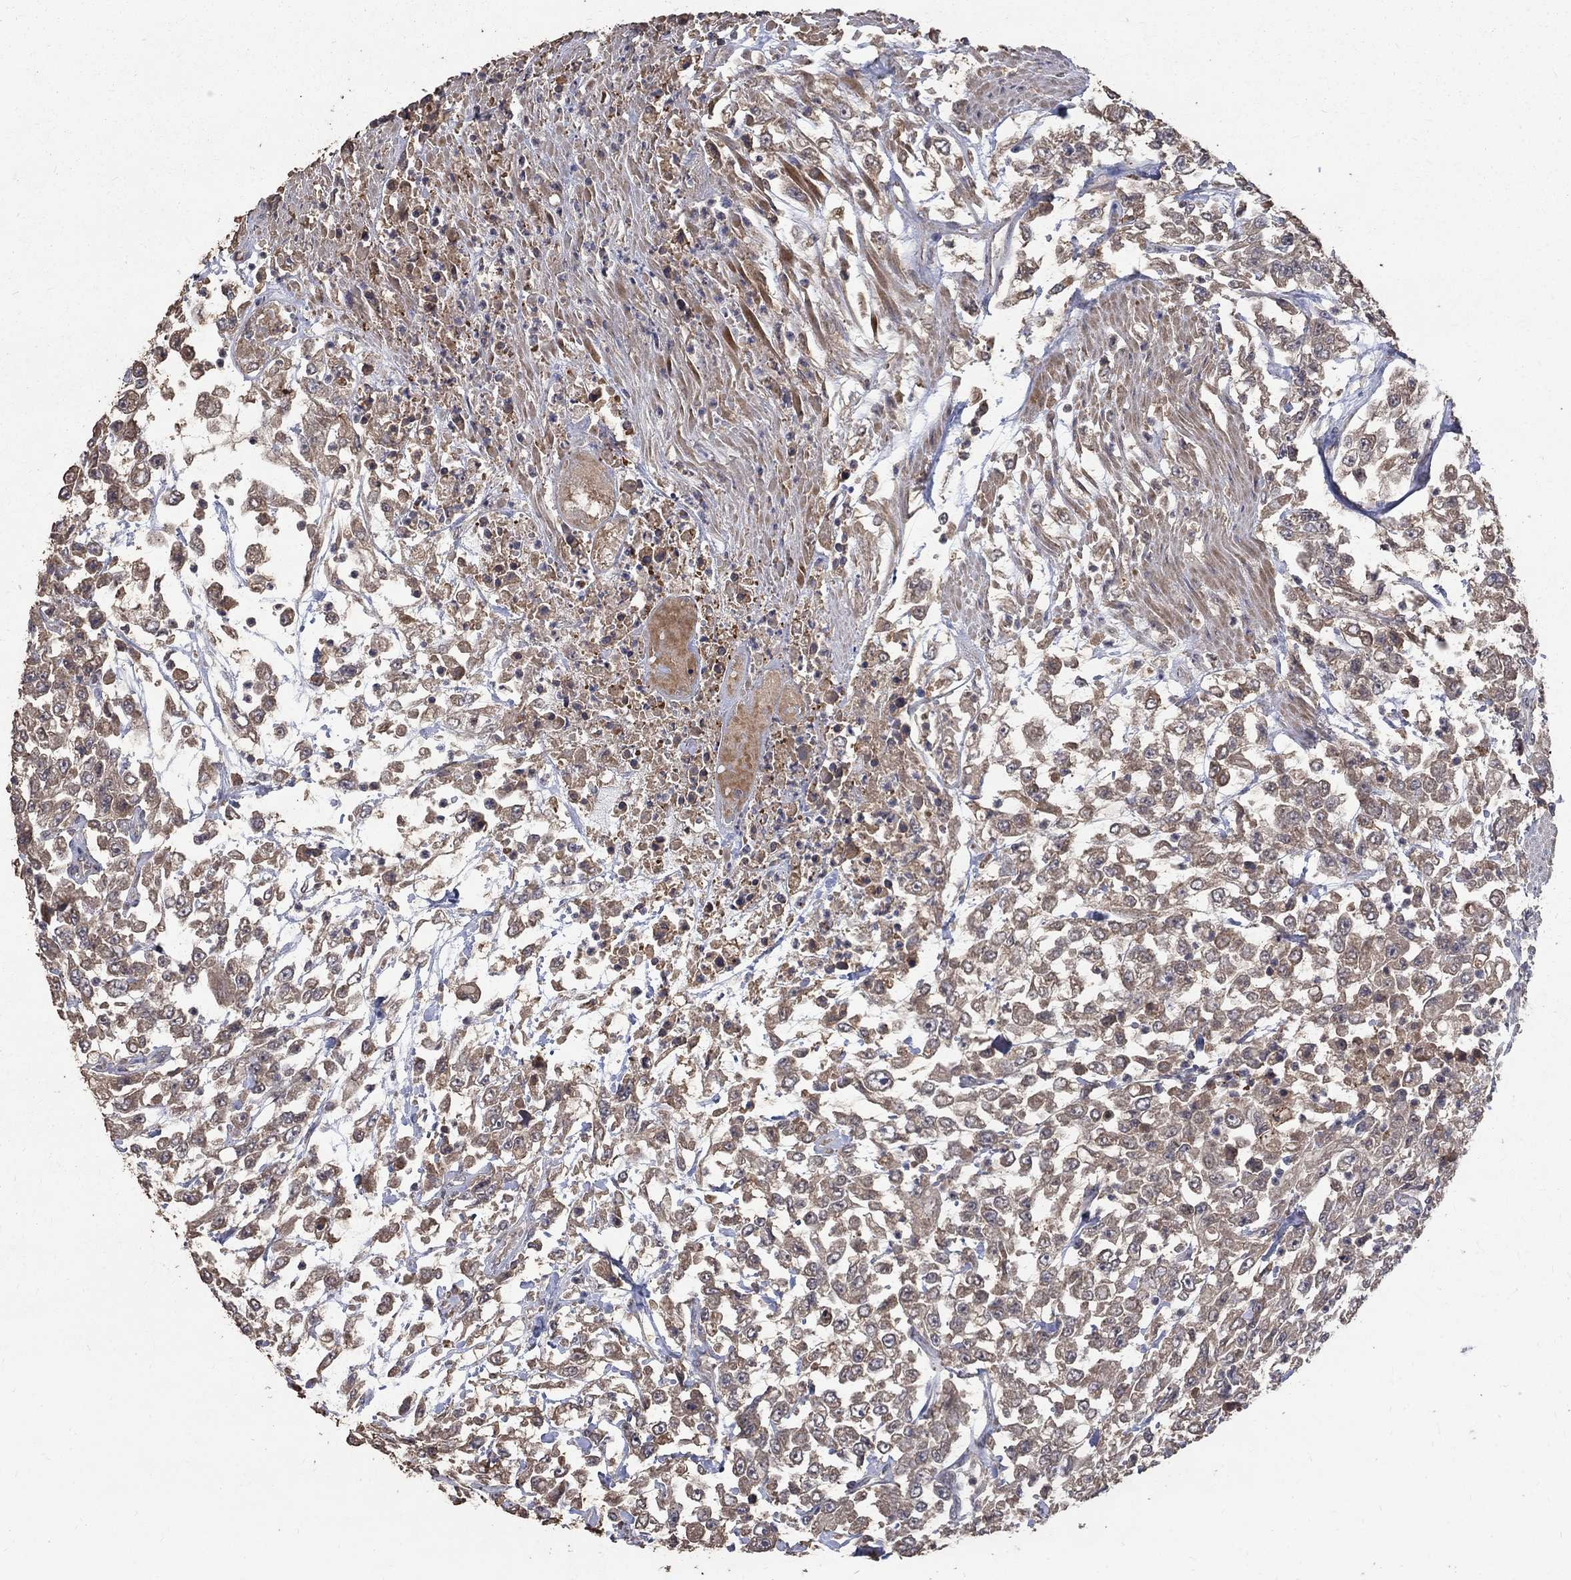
{"staining": {"intensity": "weak", "quantity": ">75%", "location": "cytoplasmic/membranous"}, "tissue": "urothelial cancer", "cell_type": "Tumor cells", "image_type": "cancer", "snomed": [{"axis": "morphology", "description": "Urothelial carcinoma, High grade"}, {"axis": "topography", "description": "Urinary bladder"}], "caption": "DAB immunohistochemical staining of high-grade urothelial carcinoma shows weak cytoplasmic/membranous protein expression in about >75% of tumor cells. (Brightfield microscopy of DAB IHC at high magnification).", "gene": "C17orf75", "patient": {"sex": "male", "age": 46}}